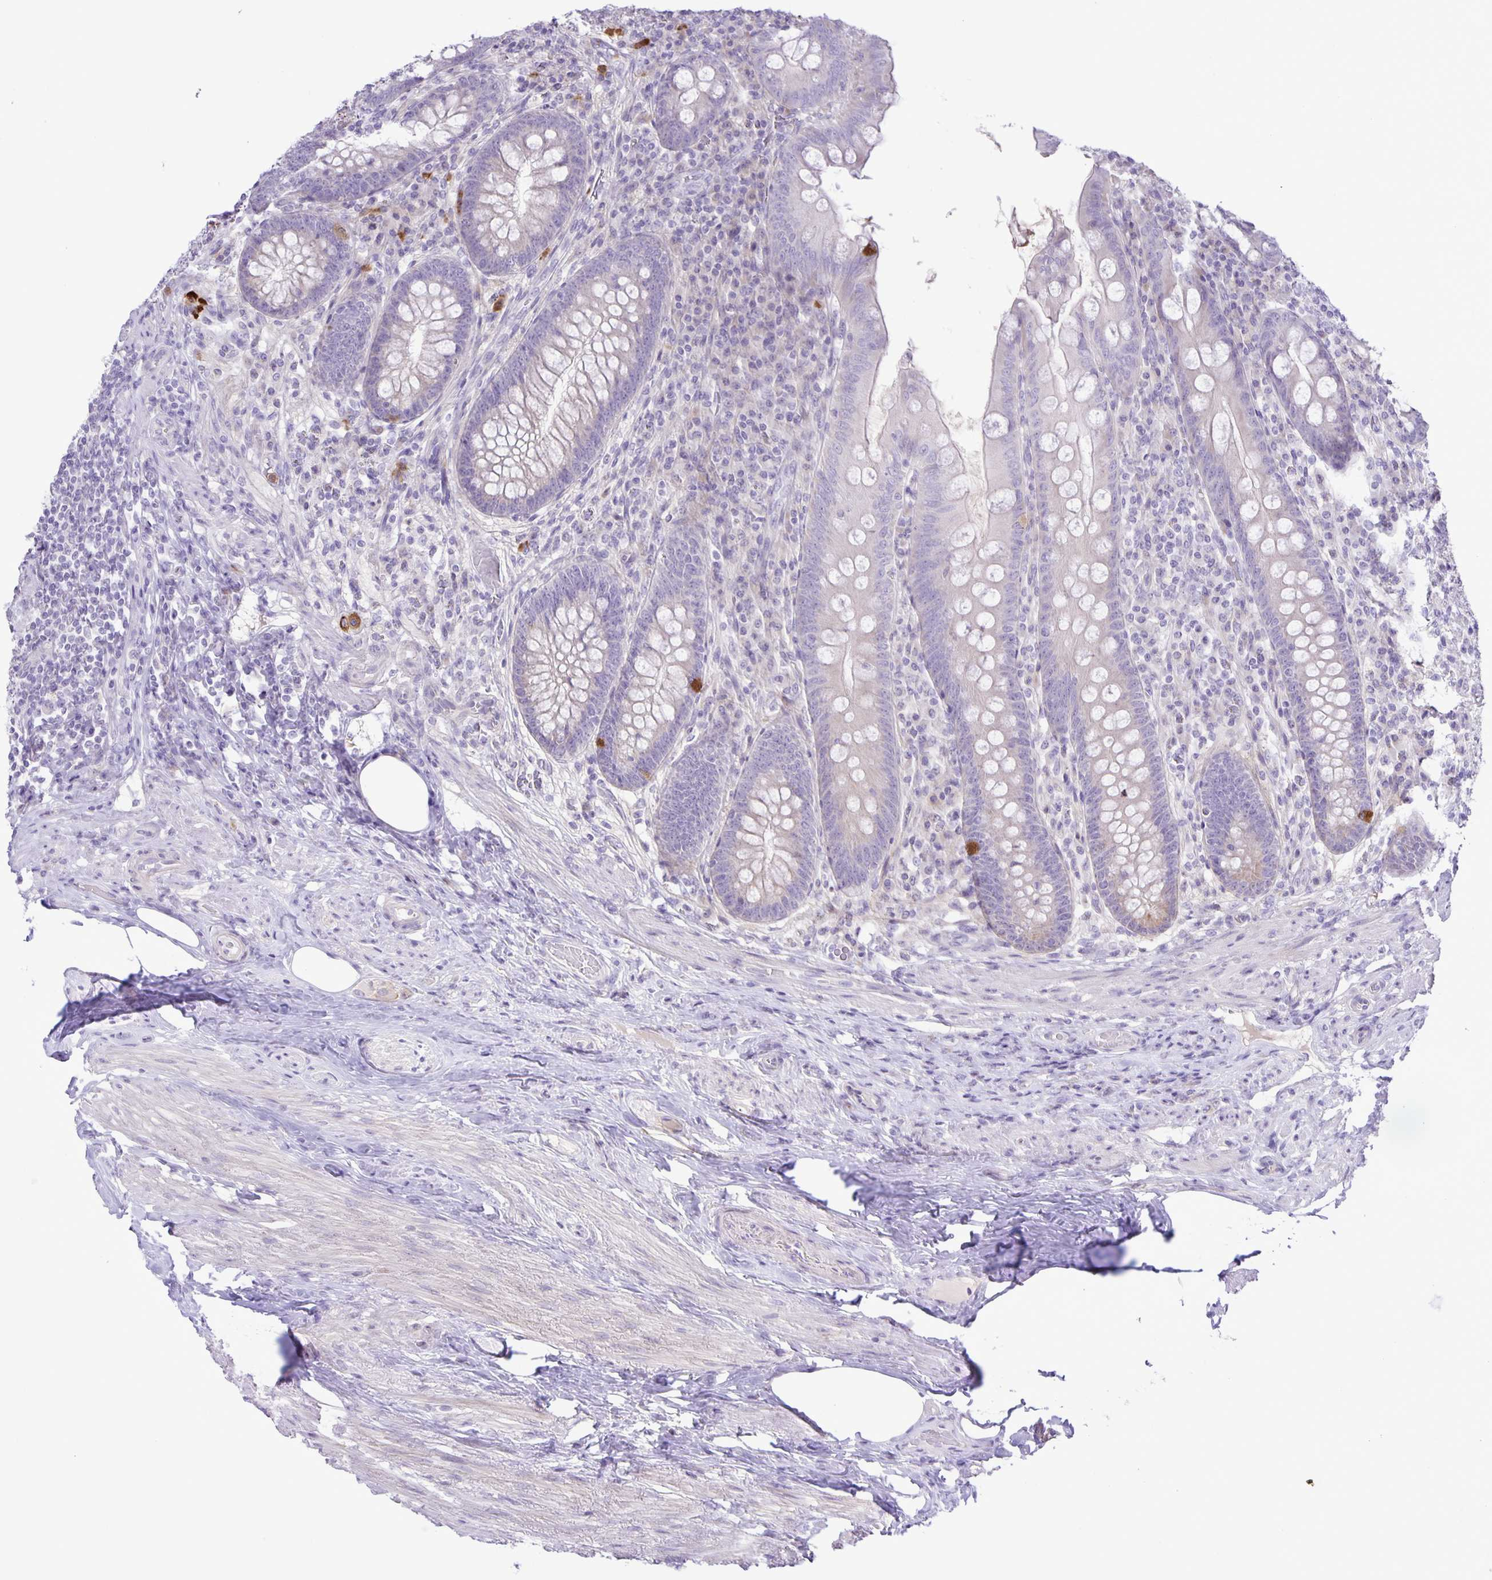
{"staining": {"intensity": "moderate", "quantity": "<25%", "location": "cytoplasmic/membranous"}, "tissue": "appendix", "cell_type": "Glandular cells", "image_type": "normal", "snomed": [{"axis": "morphology", "description": "Normal tissue, NOS"}, {"axis": "topography", "description": "Appendix"}], "caption": "Immunohistochemistry micrograph of unremarkable appendix: appendix stained using immunohistochemistry displays low levels of moderate protein expression localized specifically in the cytoplasmic/membranous of glandular cells, appearing as a cytoplasmic/membranous brown color.", "gene": "ADCK1", "patient": {"sex": "male", "age": 71}}